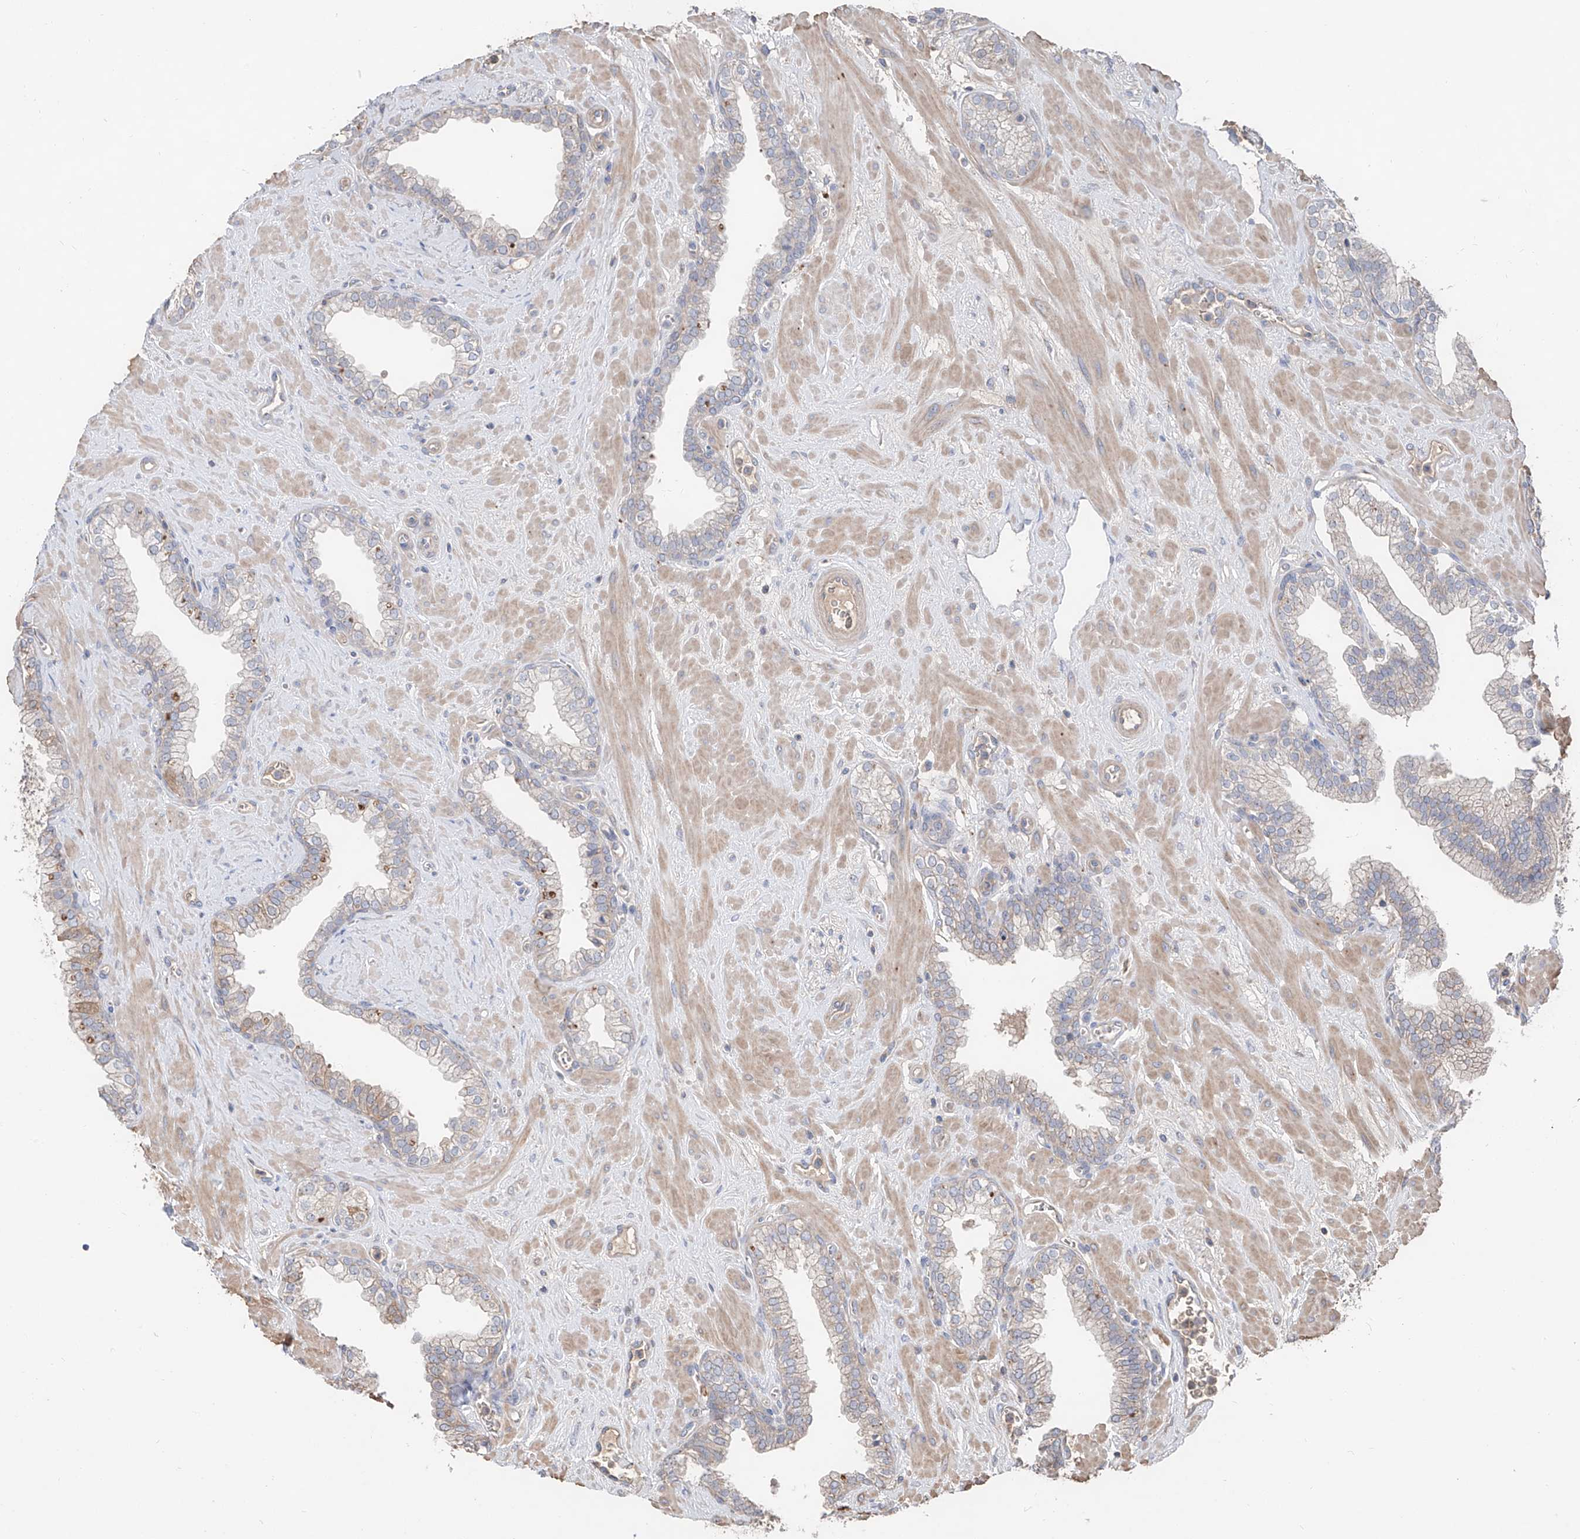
{"staining": {"intensity": "weak", "quantity": "<25%", "location": "cytoplasmic/membranous"}, "tissue": "prostate", "cell_type": "Glandular cells", "image_type": "normal", "snomed": [{"axis": "morphology", "description": "Normal tissue, NOS"}, {"axis": "morphology", "description": "Urothelial carcinoma, Low grade"}, {"axis": "topography", "description": "Urinary bladder"}, {"axis": "topography", "description": "Prostate"}], "caption": "Immunohistochemistry (IHC) of unremarkable prostate reveals no expression in glandular cells.", "gene": "EDN1", "patient": {"sex": "male", "age": 60}}